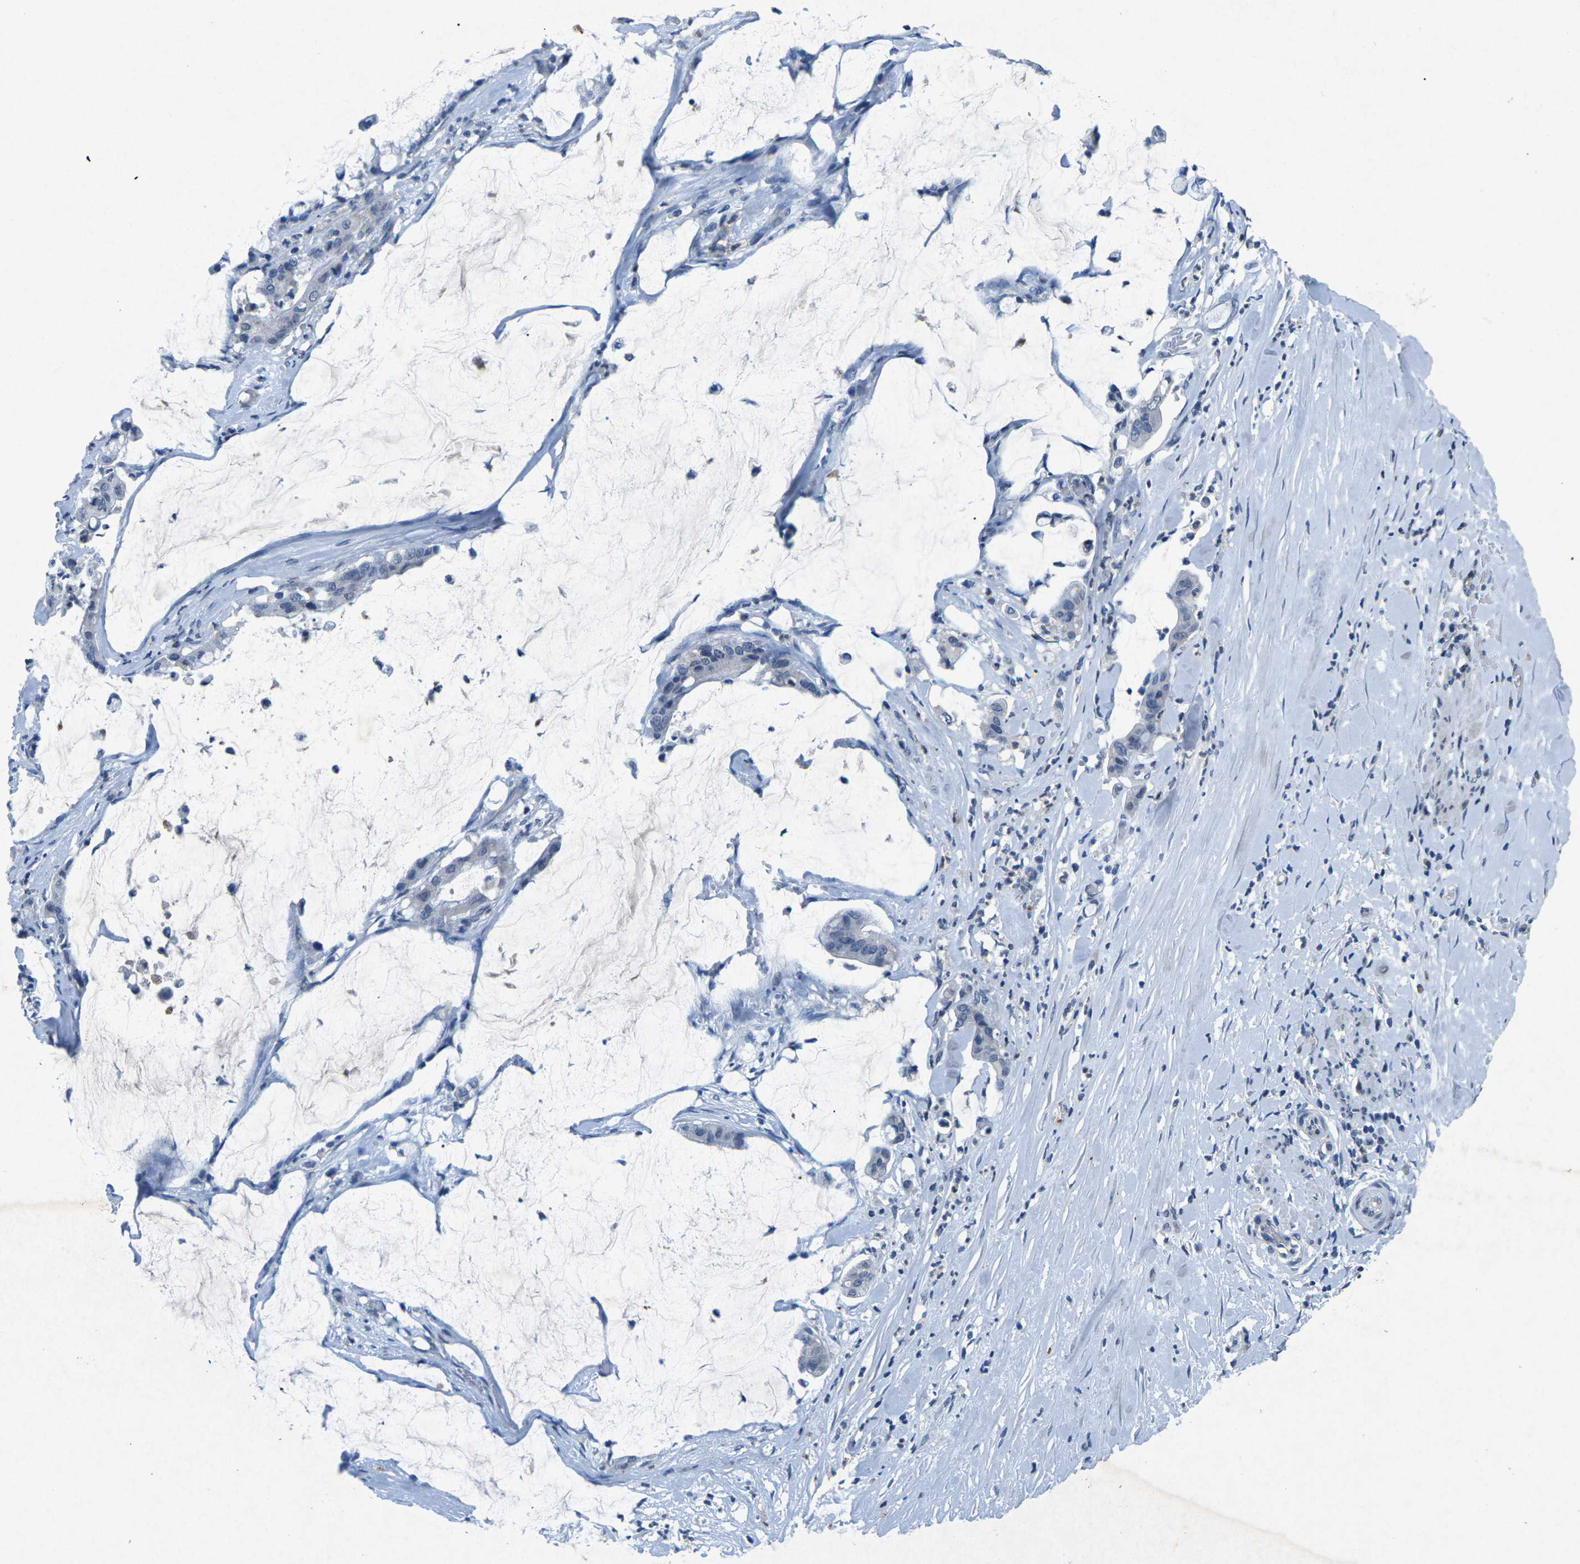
{"staining": {"intensity": "negative", "quantity": "none", "location": "none"}, "tissue": "pancreatic cancer", "cell_type": "Tumor cells", "image_type": "cancer", "snomed": [{"axis": "morphology", "description": "Adenocarcinoma, NOS"}, {"axis": "topography", "description": "Pancreas"}], "caption": "DAB (3,3'-diaminobenzidine) immunohistochemical staining of human pancreatic adenocarcinoma exhibits no significant expression in tumor cells.", "gene": "PLG", "patient": {"sex": "male", "age": 41}}